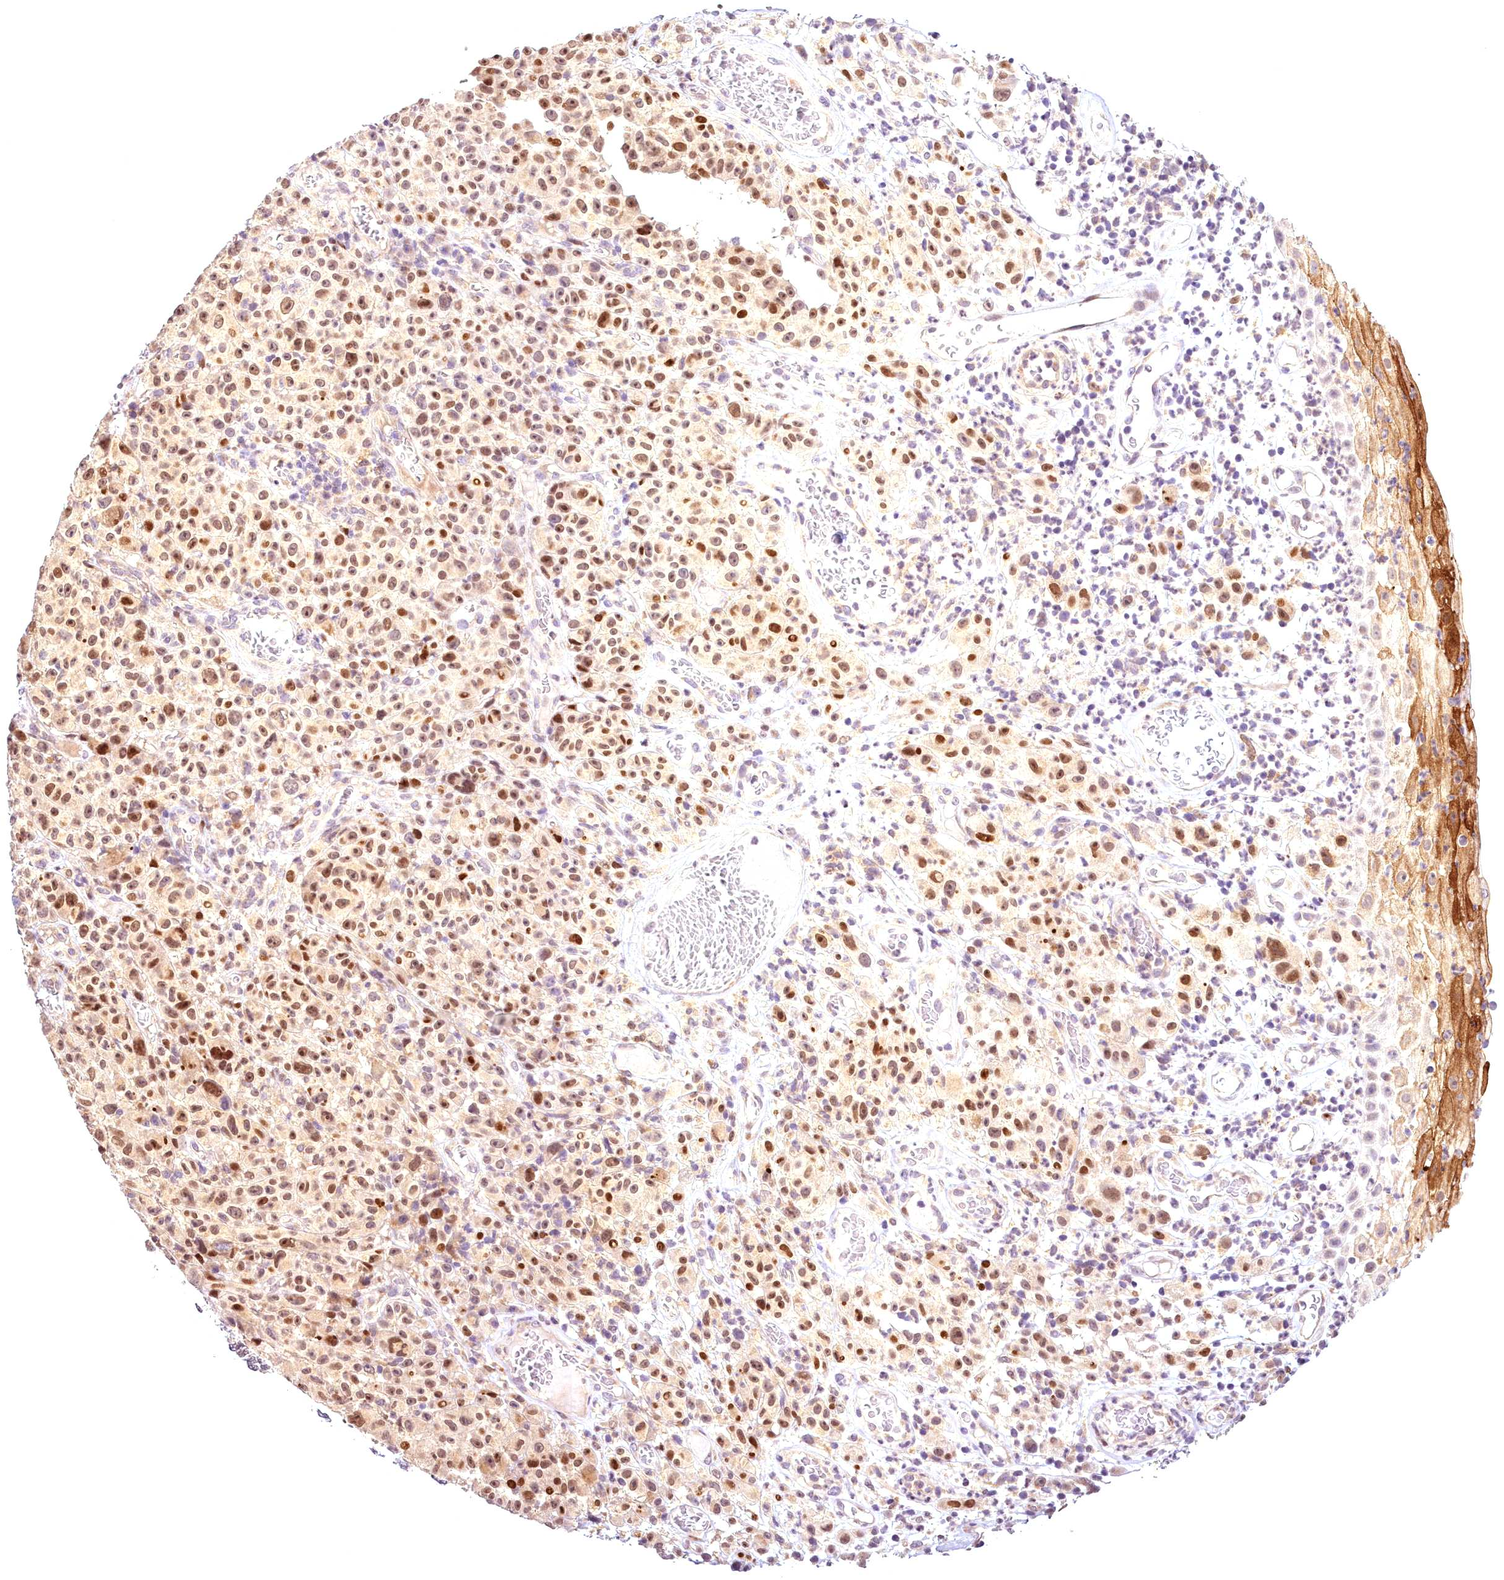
{"staining": {"intensity": "moderate", "quantity": ">75%", "location": "nuclear"}, "tissue": "melanoma", "cell_type": "Tumor cells", "image_type": "cancer", "snomed": [{"axis": "morphology", "description": "Malignant melanoma, NOS"}, {"axis": "topography", "description": "Skin"}], "caption": "IHC photomicrograph of human melanoma stained for a protein (brown), which shows medium levels of moderate nuclear staining in about >75% of tumor cells.", "gene": "AP1M1", "patient": {"sex": "female", "age": 82}}